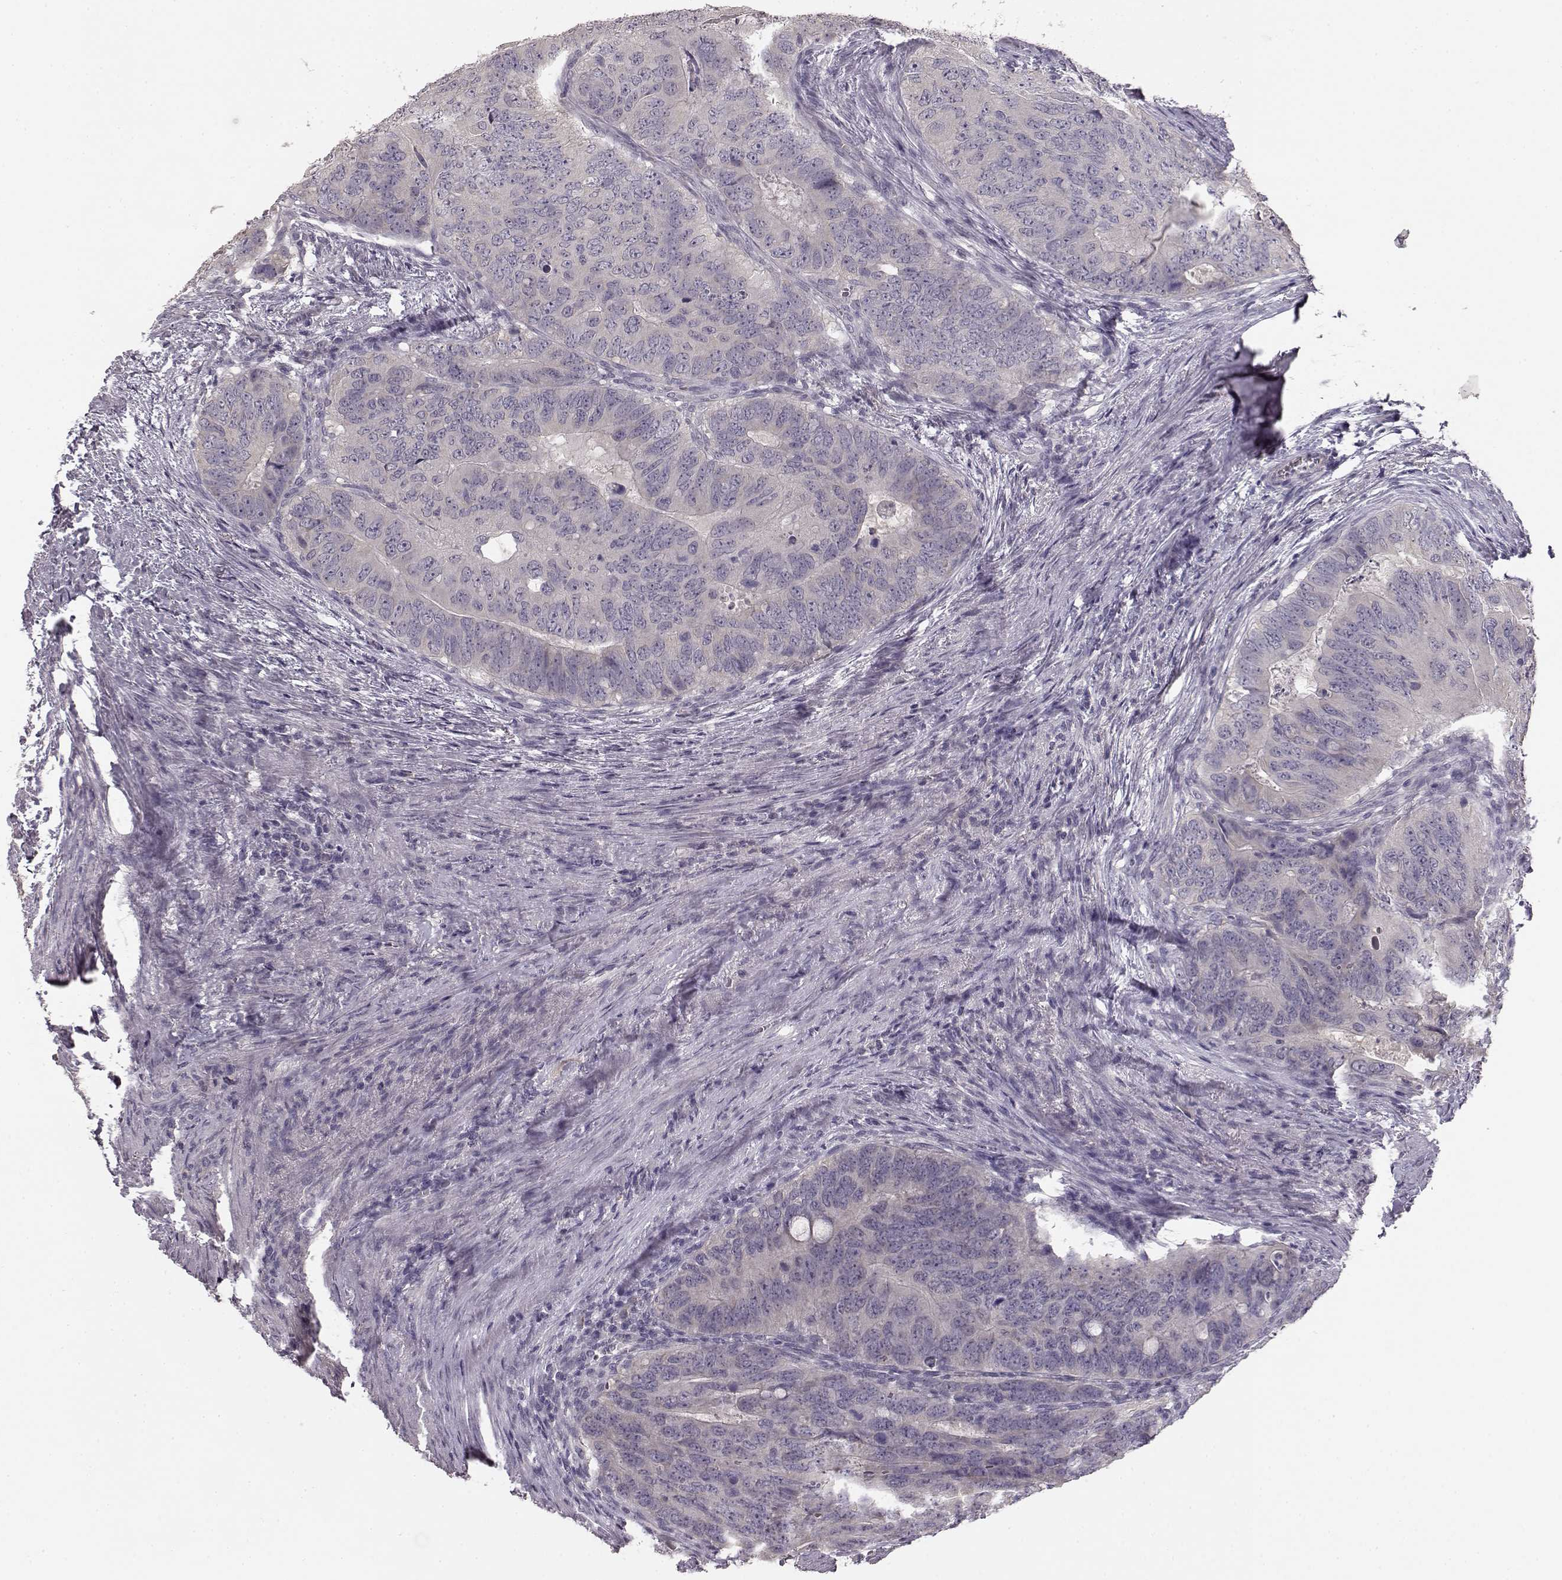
{"staining": {"intensity": "negative", "quantity": "none", "location": "none"}, "tissue": "colorectal cancer", "cell_type": "Tumor cells", "image_type": "cancer", "snomed": [{"axis": "morphology", "description": "Adenocarcinoma, NOS"}, {"axis": "topography", "description": "Colon"}], "caption": "This is an IHC micrograph of human colorectal cancer. There is no expression in tumor cells.", "gene": "BFSP2", "patient": {"sex": "male", "age": 79}}